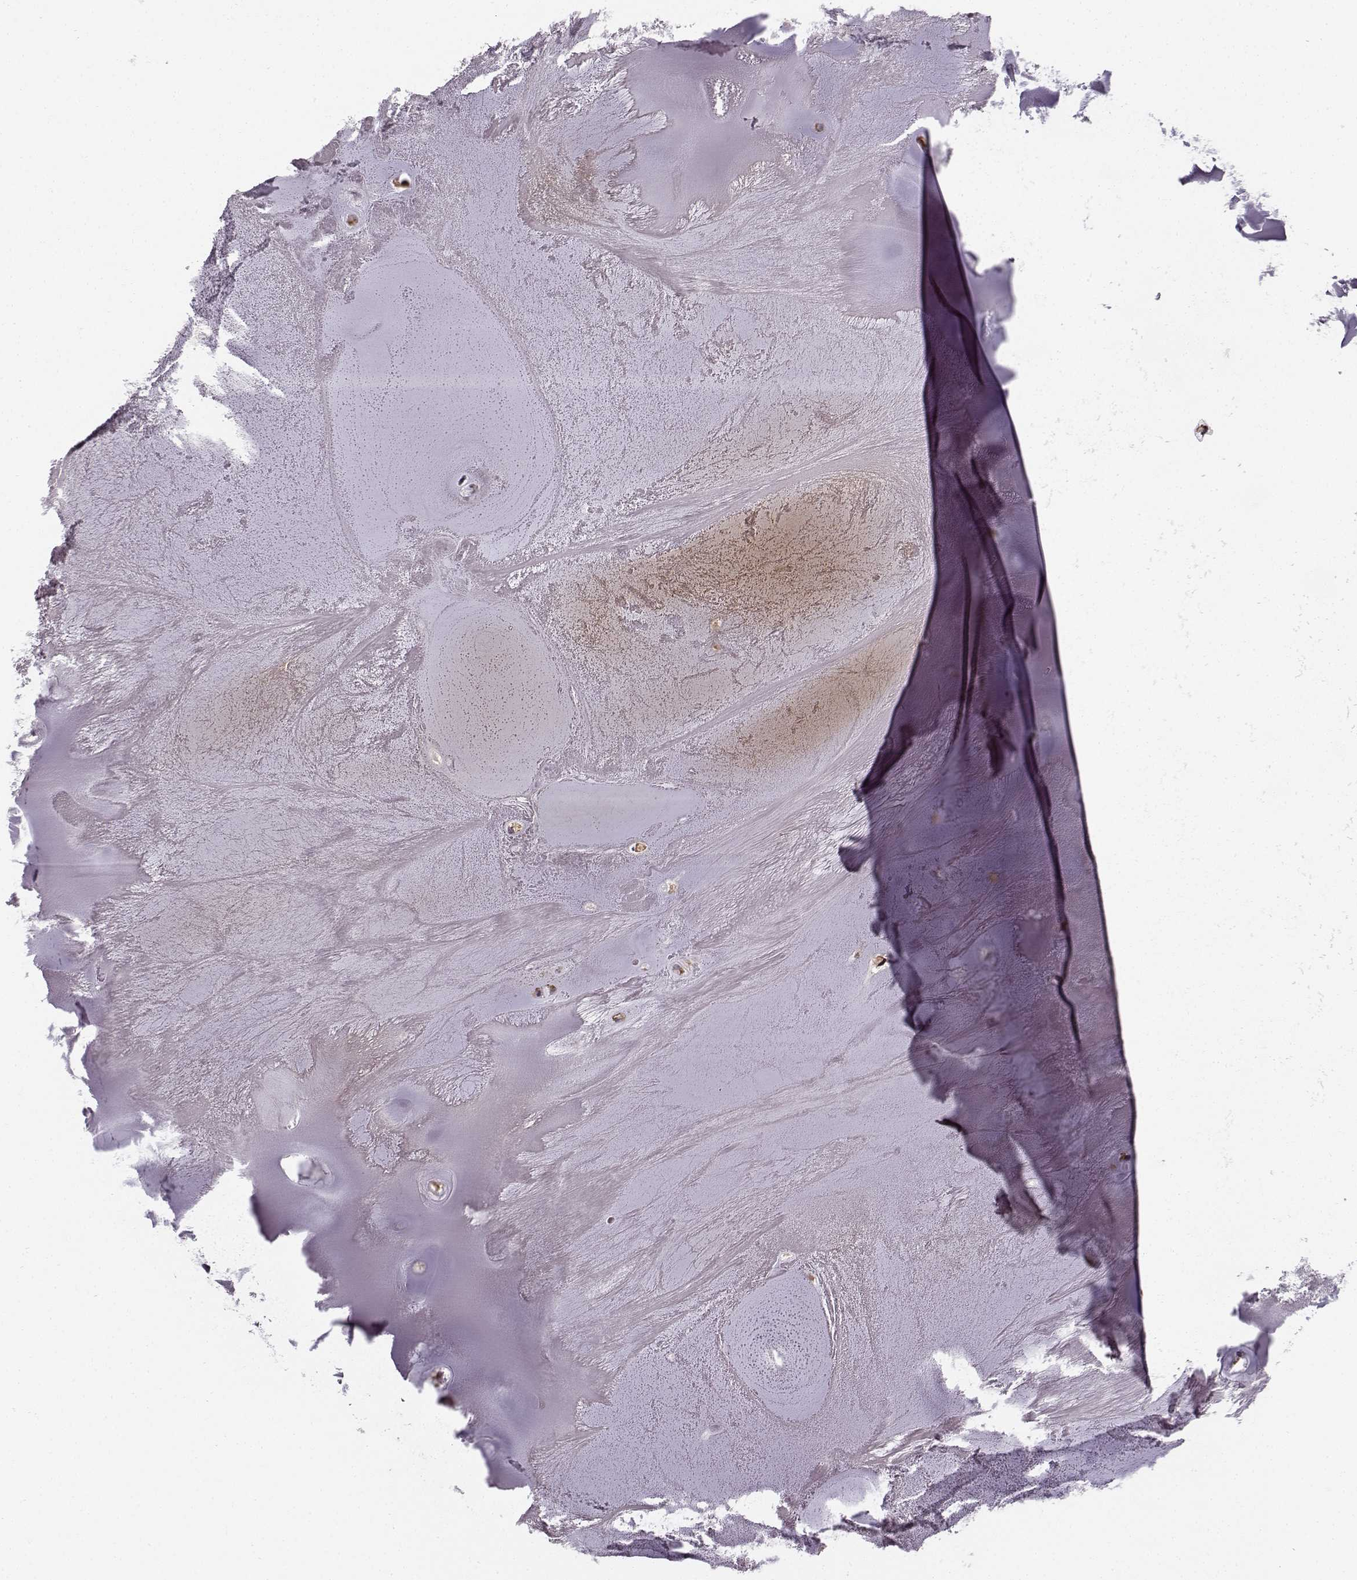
{"staining": {"intensity": "negative", "quantity": "none", "location": "none"}, "tissue": "soft tissue", "cell_type": "Chondrocytes", "image_type": "normal", "snomed": [{"axis": "morphology", "description": "Normal tissue, NOS"}, {"axis": "morphology", "description": "Squamous cell carcinoma, NOS"}, {"axis": "topography", "description": "Cartilage tissue"}, {"axis": "topography", "description": "Lung"}], "caption": "An immunohistochemistry (IHC) photomicrograph of unremarkable soft tissue is shown. There is no staining in chondrocytes of soft tissue.", "gene": "TMEM14A", "patient": {"sex": "male", "age": 66}}